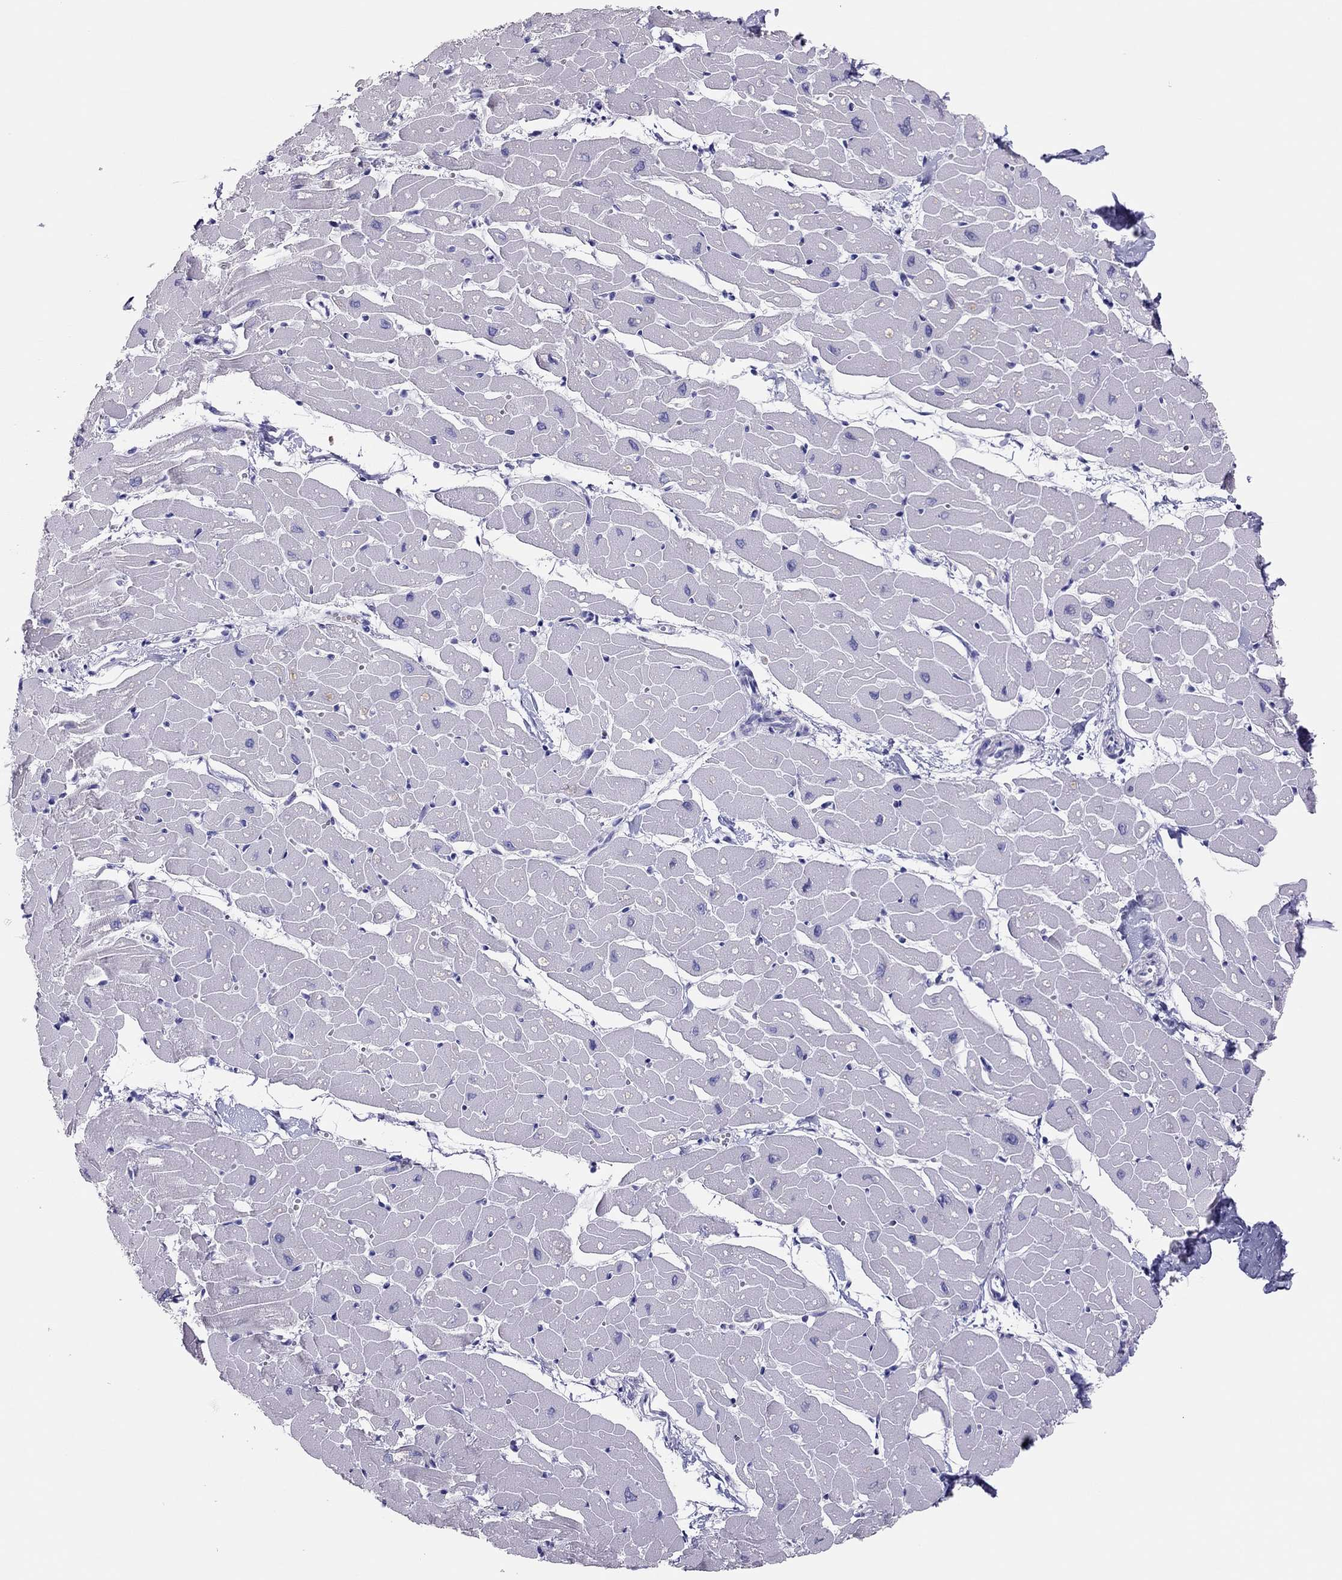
{"staining": {"intensity": "negative", "quantity": "none", "location": "none"}, "tissue": "heart muscle", "cell_type": "Cardiomyocytes", "image_type": "normal", "snomed": [{"axis": "morphology", "description": "Normal tissue, NOS"}, {"axis": "topography", "description": "Heart"}], "caption": "This is an IHC image of unremarkable human heart muscle. There is no positivity in cardiomyocytes.", "gene": "TSHB", "patient": {"sex": "male", "age": 57}}